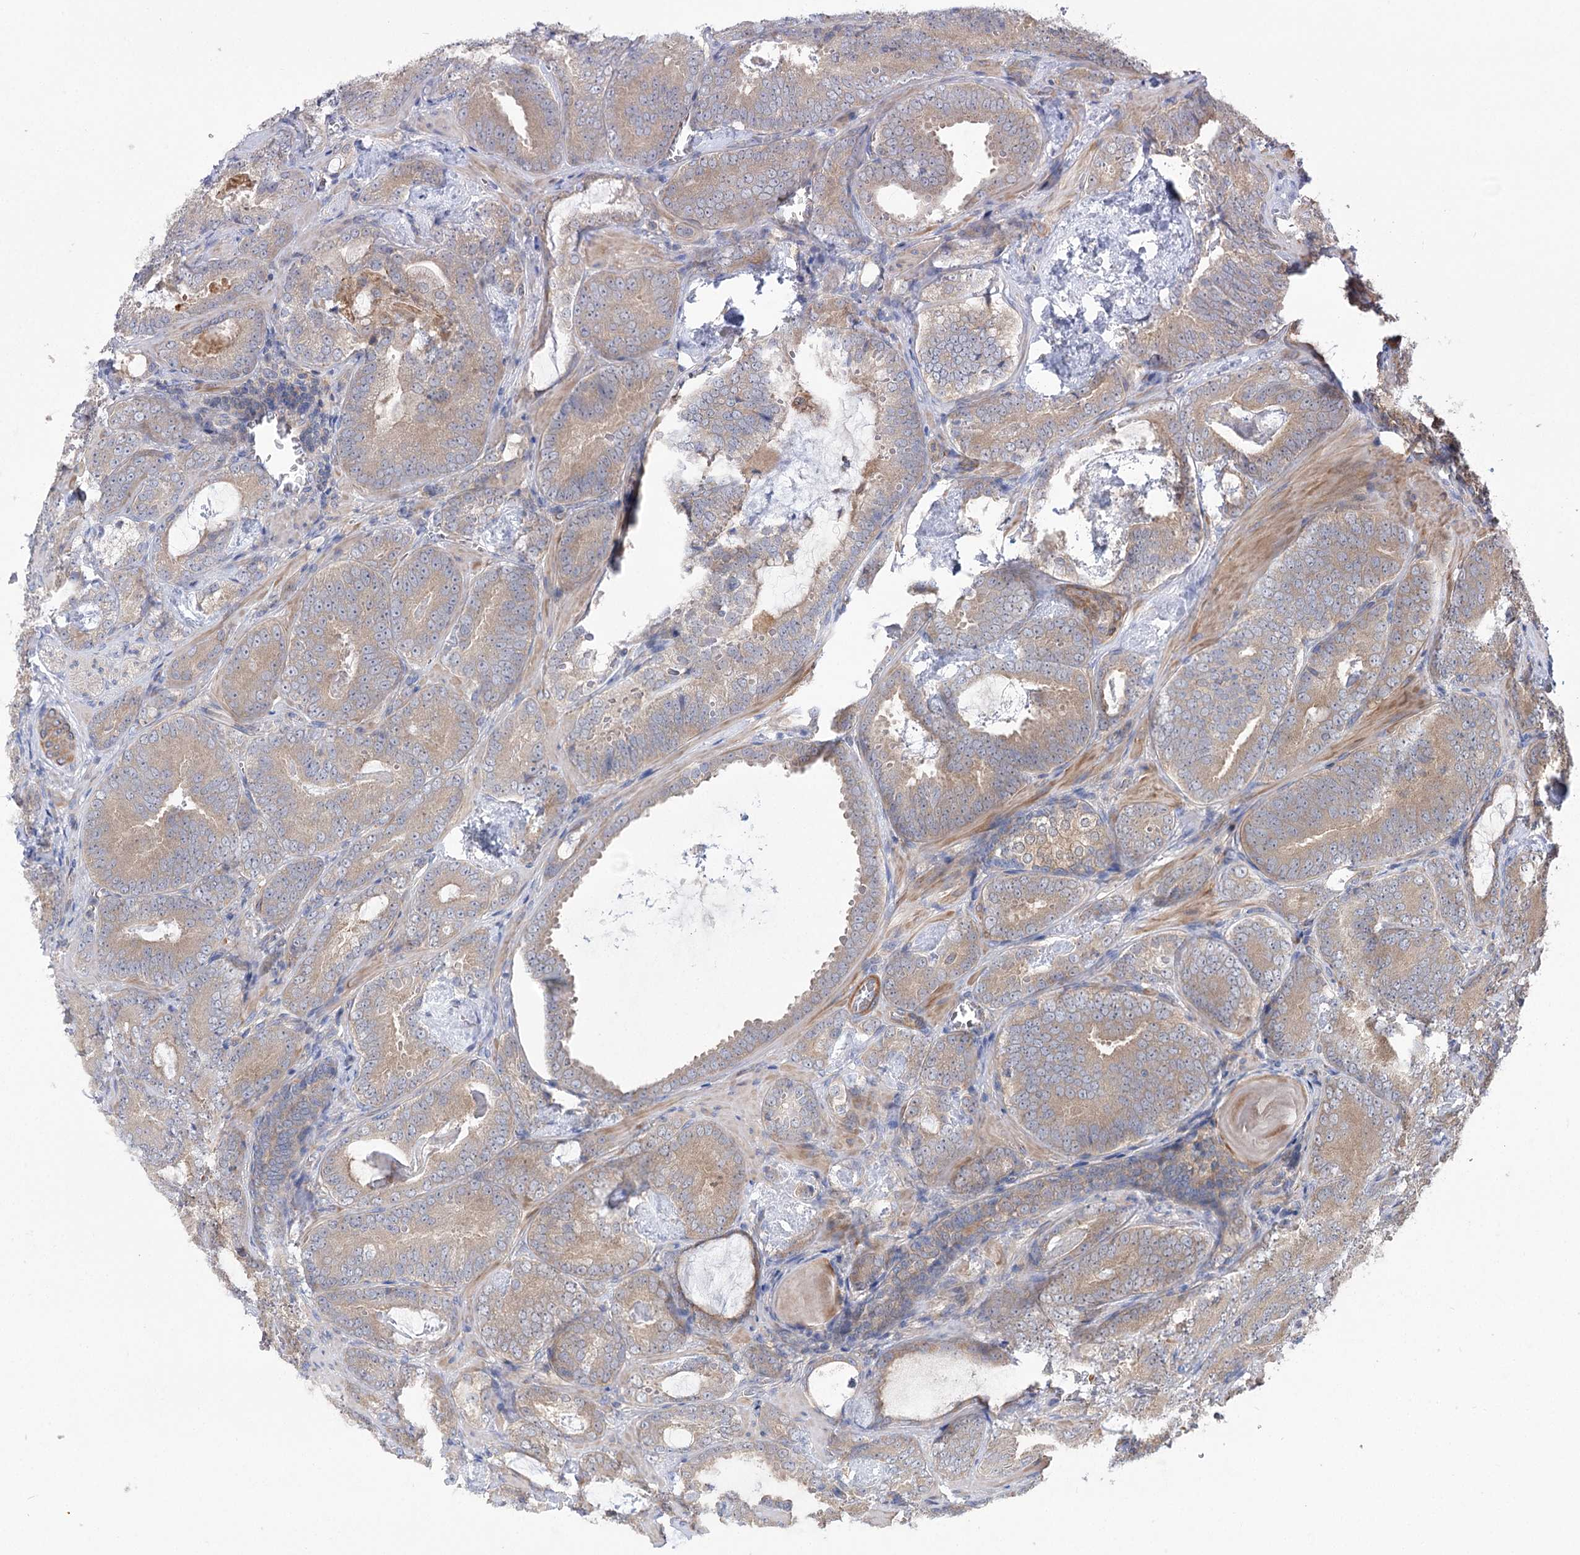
{"staining": {"intensity": "weak", "quantity": ">75%", "location": "cytoplasmic/membranous"}, "tissue": "prostate cancer", "cell_type": "Tumor cells", "image_type": "cancer", "snomed": [{"axis": "morphology", "description": "Adenocarcinoma, Low grade"}, {"axis": "topography", "description": "Prostate"}], "caption": "Tumor cells display weak cytoplasmic/membranous staining in about >75% of cells in prostate cancer (adenocarcinoma (low-grade)).", "gene": "VPS37B", "patient": {"sex": "male", "age": 60}}